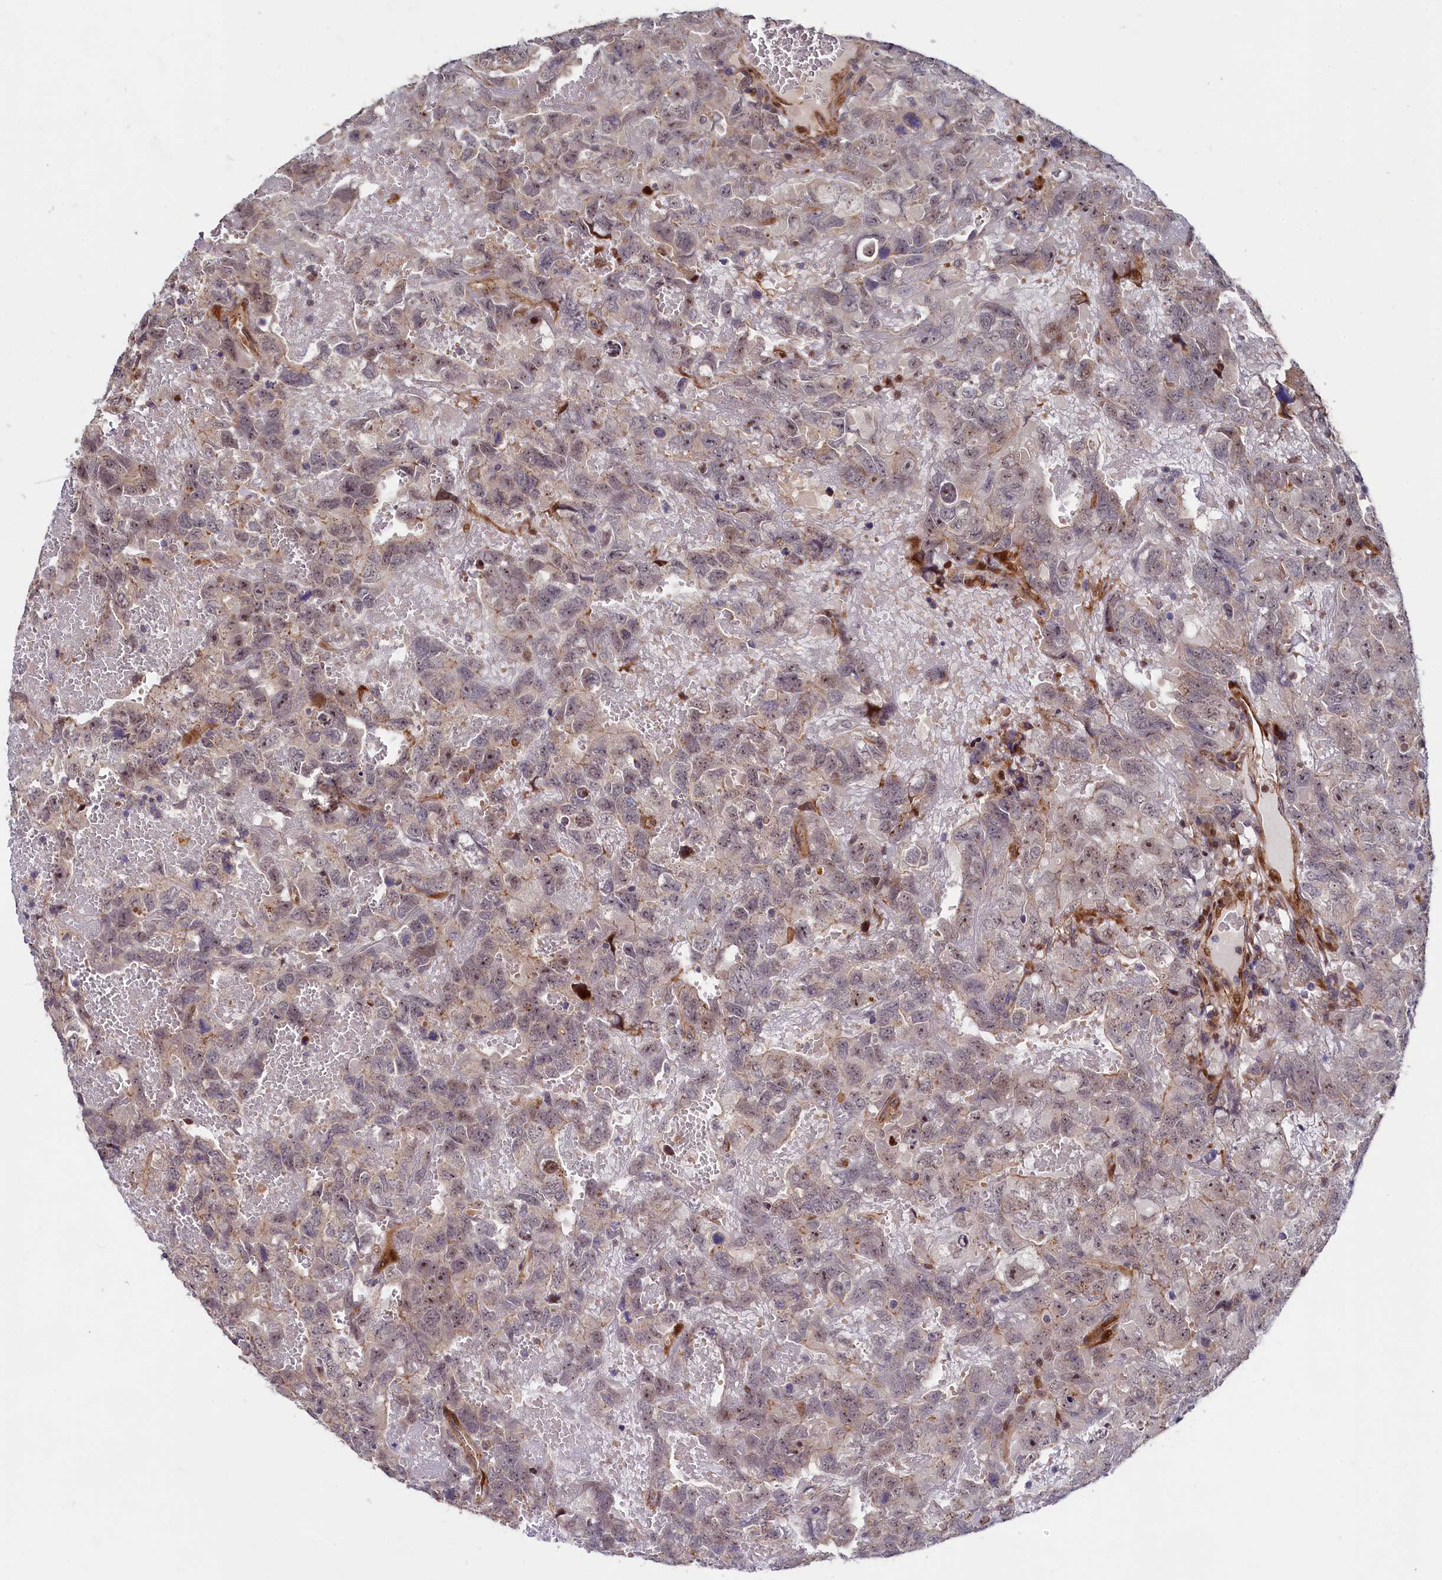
{"staining": {"intensity": "weak", "quantity": "25%-75%", "location": "cytoplasmic/membranous,nuclear"}, "tissue": "testis cancer", "cell_type": "Tumor cells", "image_type": "cancer", "snomed": [{"axis": "morphology", "description": "Carcinoma, Embryonal, NOS"}, {"axis": "topography", "description": "Testis"}], "caption": "Immunohistochemistry histopathology image of testis cancer (embryonal carcinoma) stained for a protein (brown), which reveals low levels of weak cytoplasmic/membranous and nuclear staining in approximately 25%-75% of tumor cells.", "gene": "PIK3C3", "patient": {"sex": "male", "age": 45}}